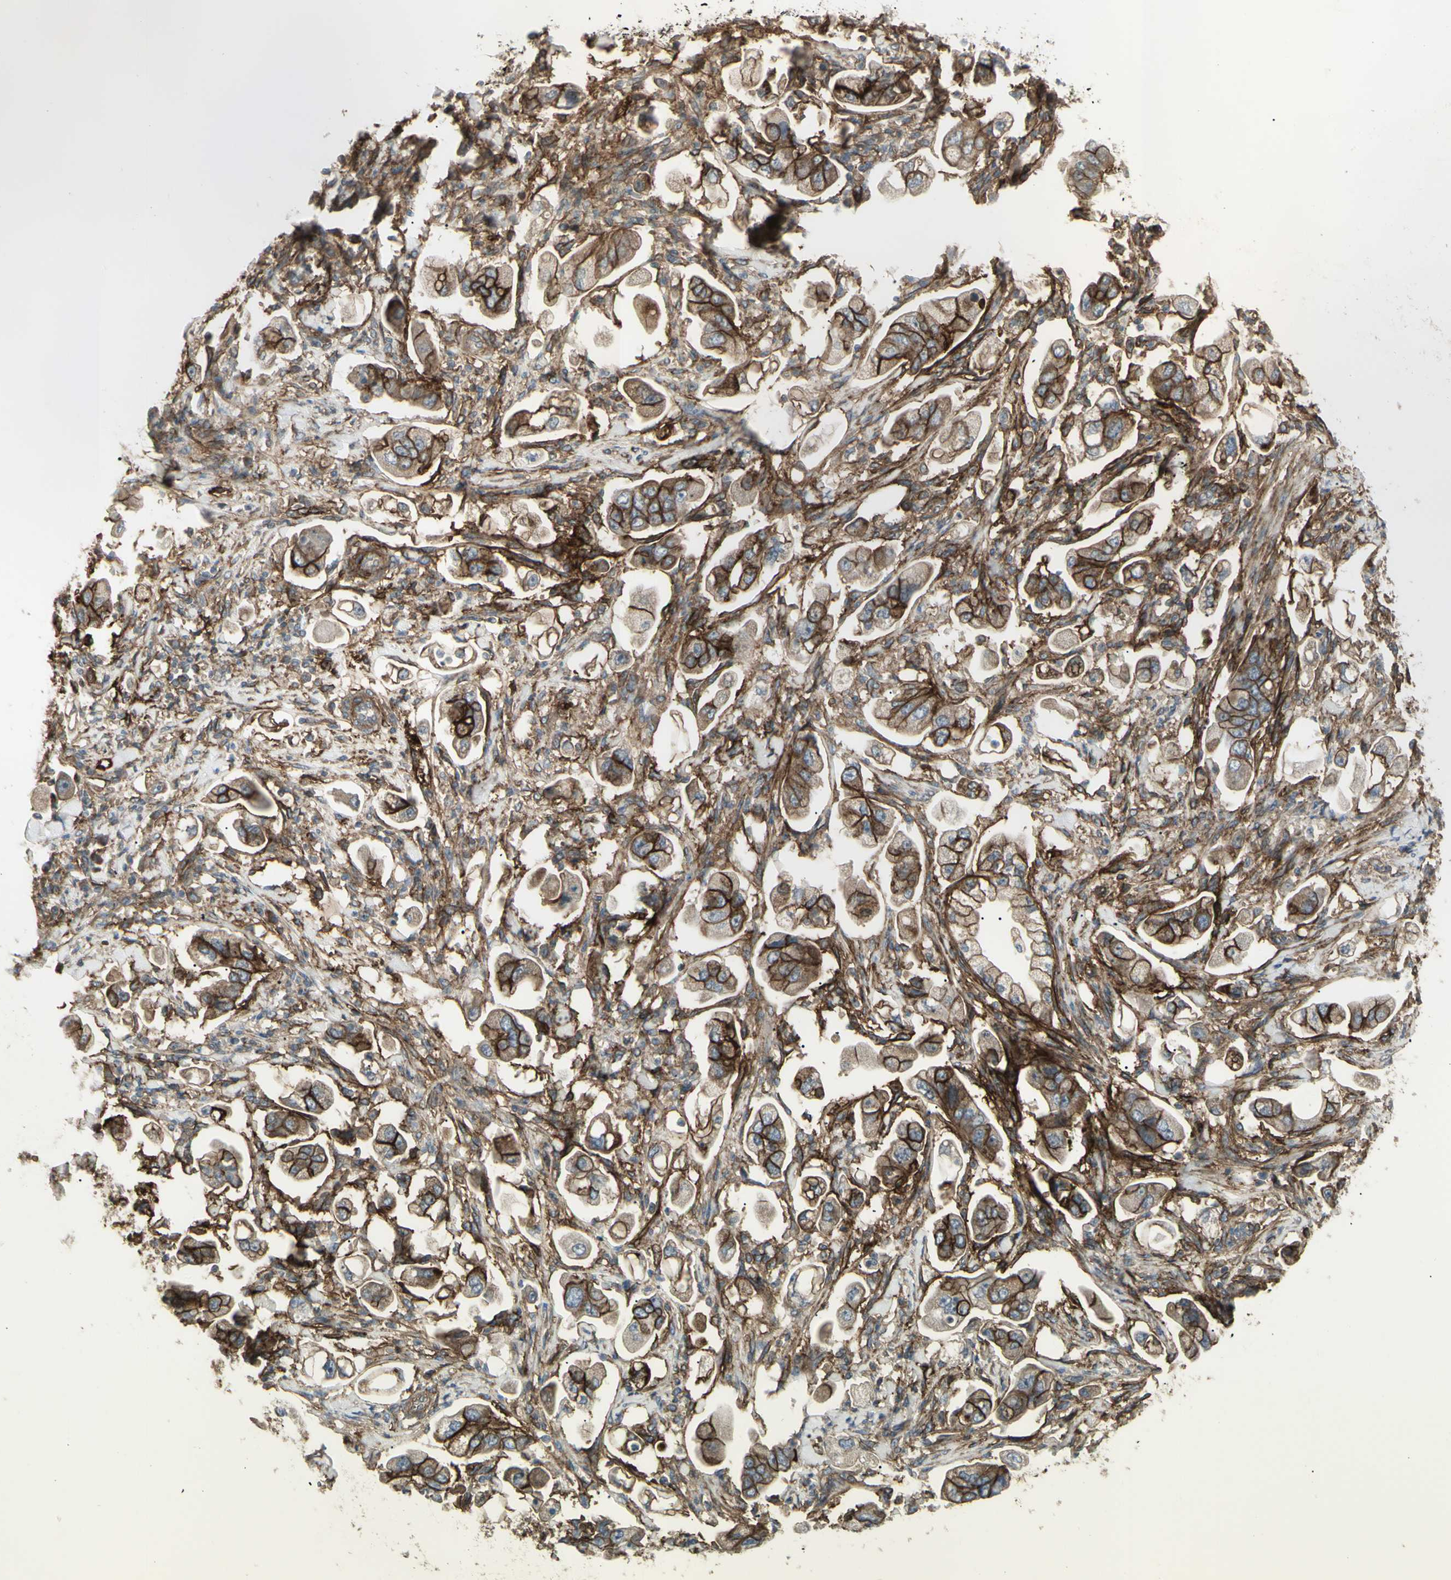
{"staining": {"intensity": "strong", "quantity": "25%-75%", "location": "cytoplasmic/membranous"}, "tissue": "stomach cancer", "cell_type": "Tumor cells", "image_type": "cancer", "snomed": [{"axis": "morphology", "description": "Adenocarcinoma, NOS"}, {"axis": "topography", "description": "Stomach"}], "caption": "Adenocarcinoma (stomach) stained for a protein (brown) exhibits strong cytoplasmic/membranous positive expression in approximately 25%-75% of tumor cells.", "gene": "CD276", "patient": {"sex": "male", "age": 62}}